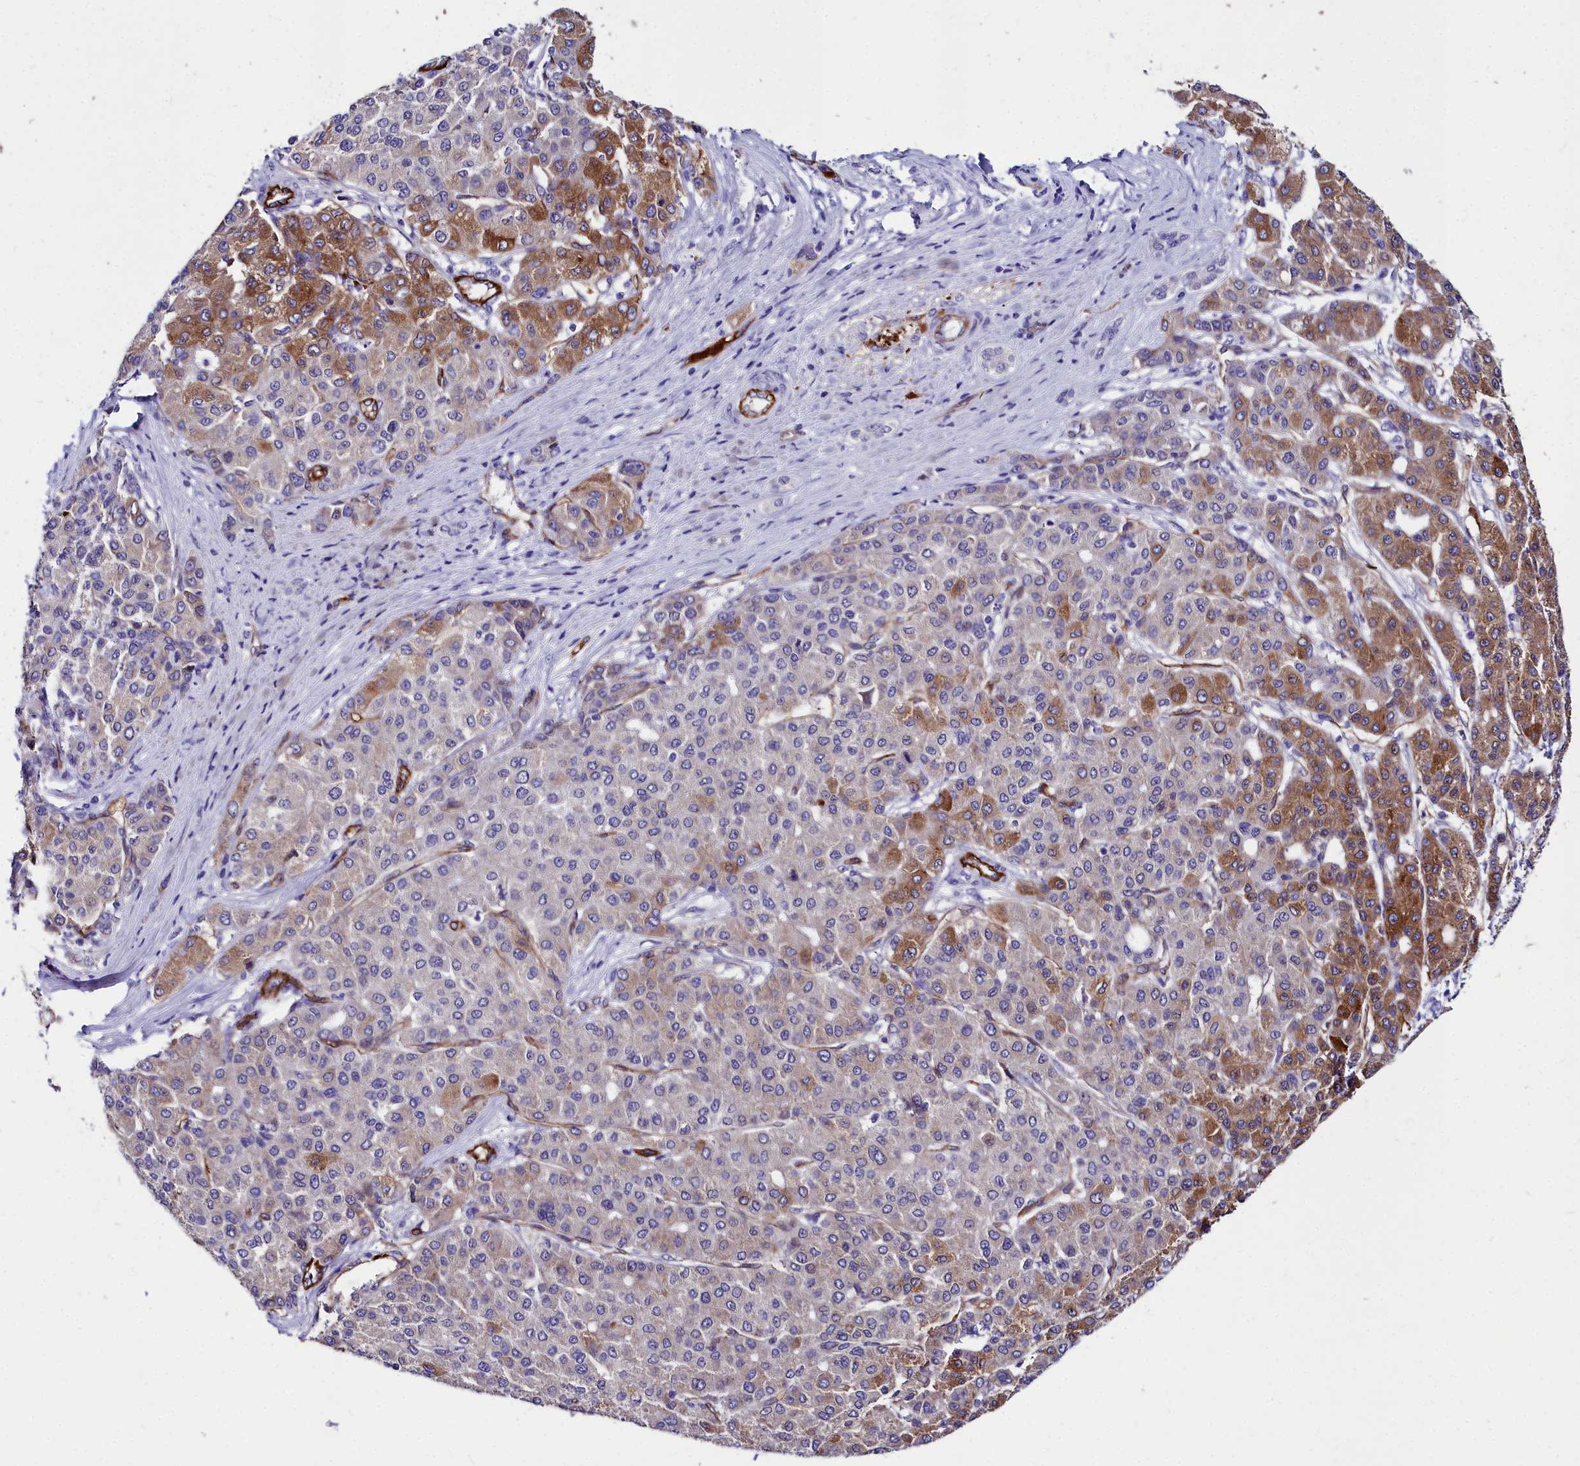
{"staining": {"intensity": "moderate", "quantity": "25%-75%", "location": "cytoplasmic/membranous"}, "tissue": "liver cancer", "cell_type": "Tumor cells", "image_type": "cancer", "snomed": [{"axis": "morphology", "description": "Carcinoma, Hepatocellular, NOS"}, {"axis": "topography", "description": "Liver"}], "caption": "A brown stain highlights moderate cytoplasmic/membranous expression of a protein in liver cancer (hepatocellular carcinoma) tumor cells.", "gene": "CYP4F11", "patient": {"sex": "male", "age": 65}}